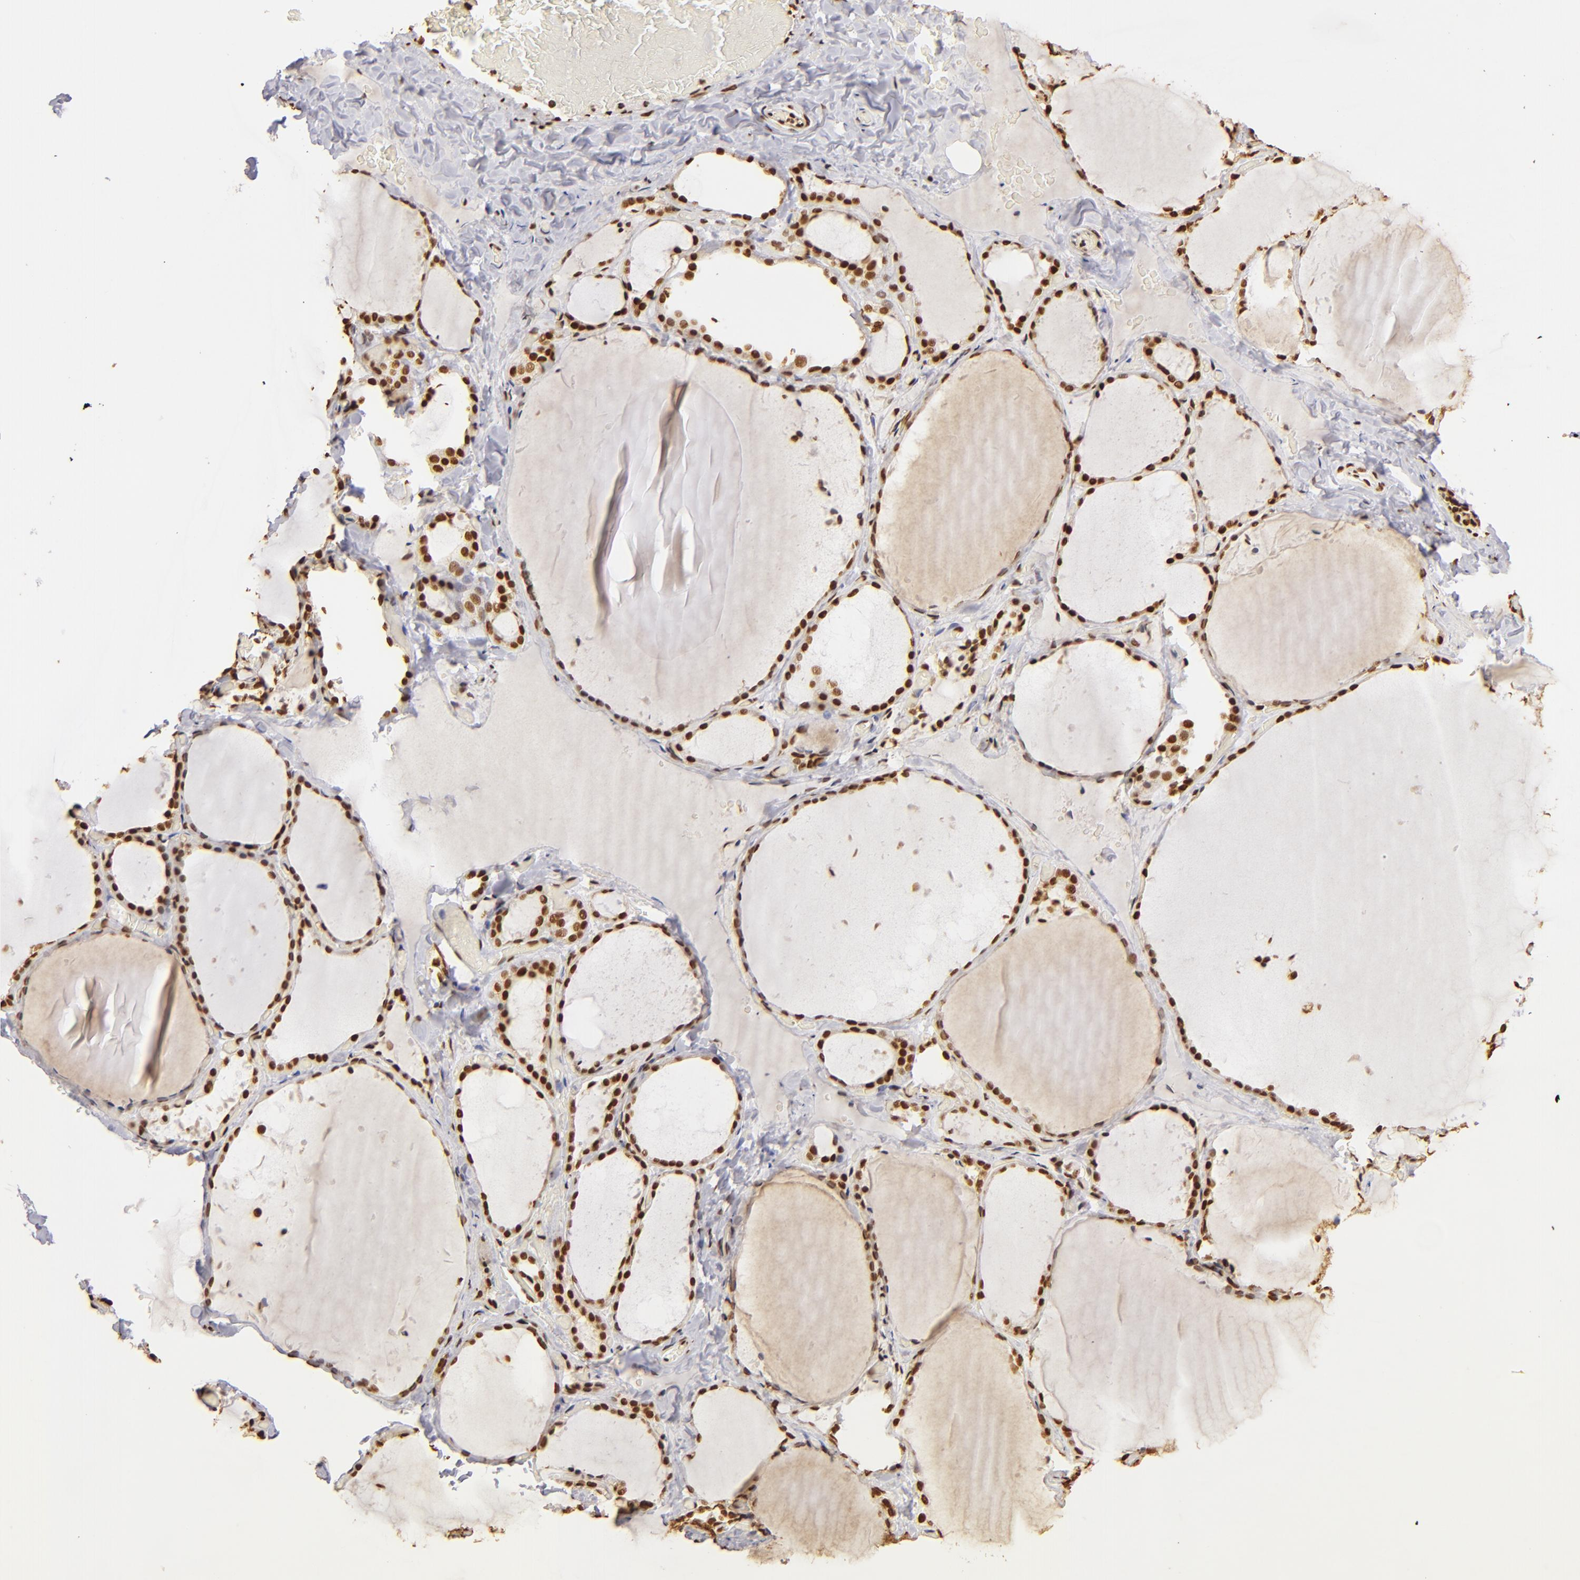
{"staining": {"intensity": "strong", "quantity": ">75%", "location": "nuclear"}, "tissue": "thyroid gland", "cell_type": "Glandular cells", "image_type": "normal", "snomed": [{"axis": "morphology", "description": "Normal tissue, NOS"}, {"axis": "topography", "description": "Thyroid gland"}], "caption": "Thyroid gland stained with a brown dye displays strong nuclear positive positivity in about >75% of glandular cells.", "gene": "ILF3", "patient": {"sex": "female", "age": 22}}